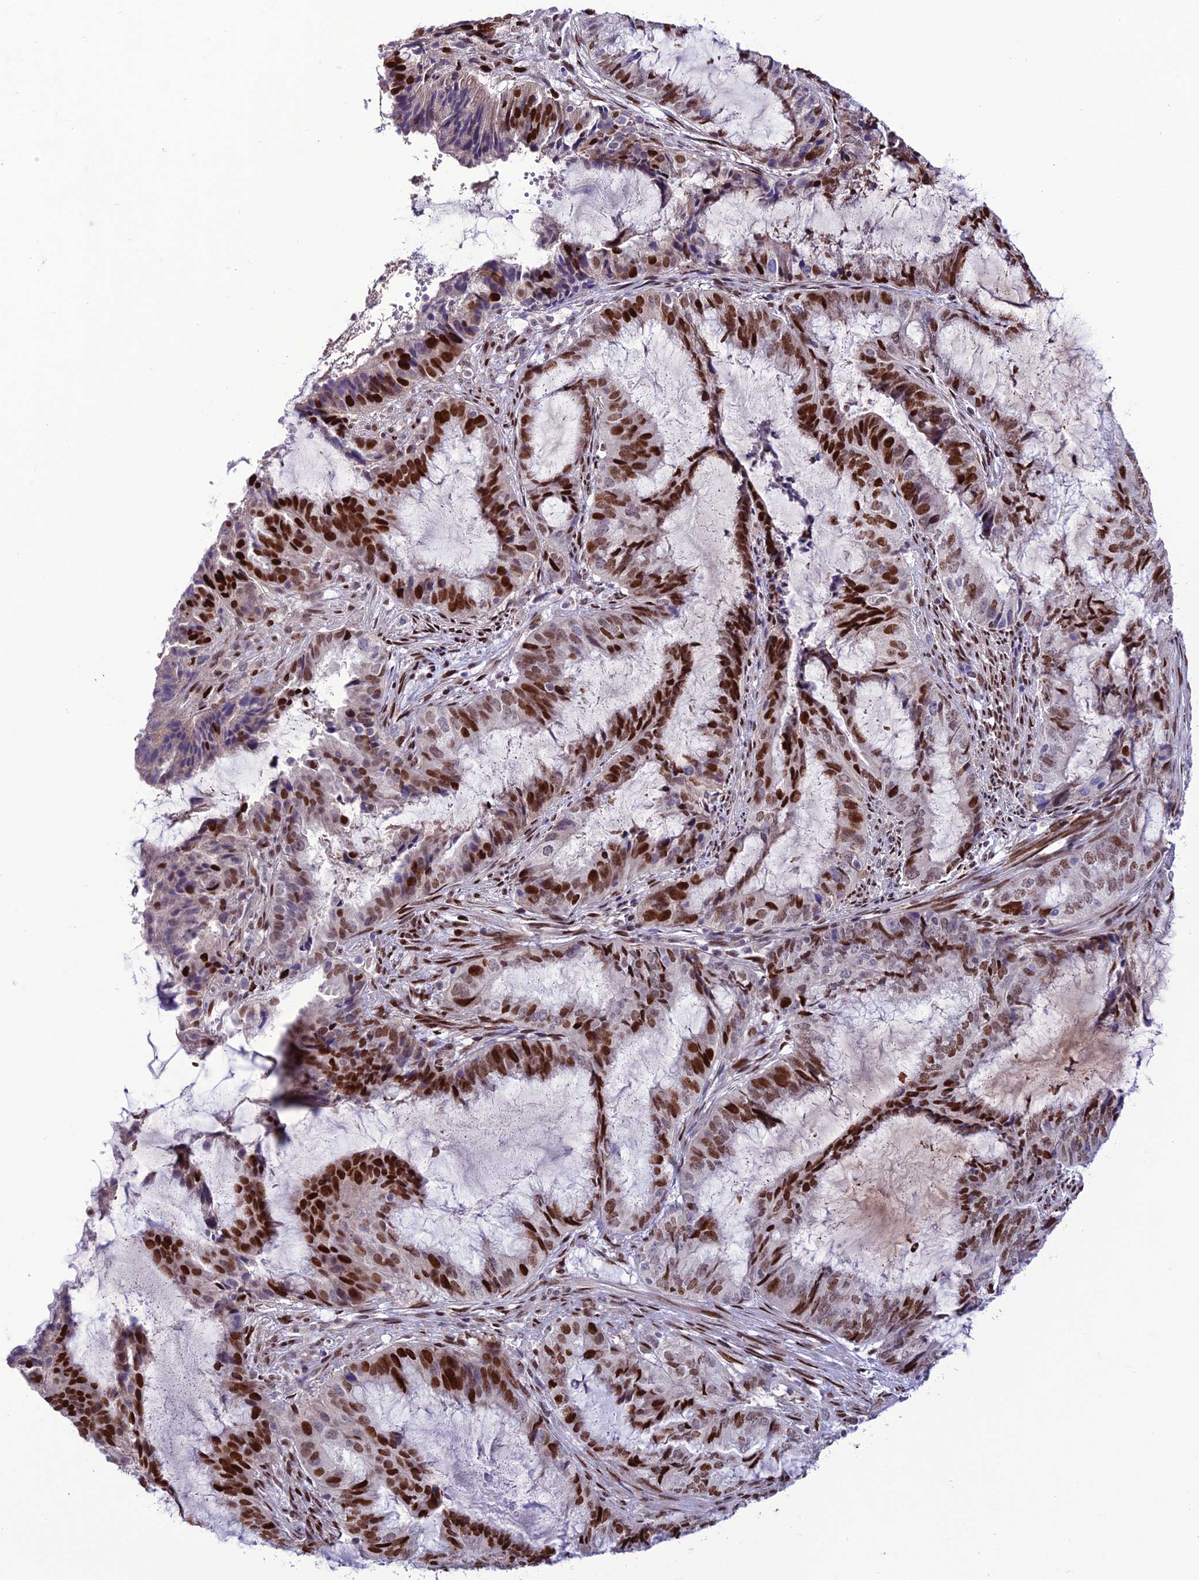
{"staining": {"intensity": "strong", "quantity": "25%-75%", "location": "nuclear"}, "tissue": "endometrial cancer", "cell_type": "Tumor cells", "image_type": "cancer", "snomed": [{"axis": "morphology", "description": "Adenocarcinoma, NOS"}, {"axis": "topography", "description": "Endometrium"}], "caption": "Protein staining demonstrates strong nuclear positivity in approximately 25%-75% of tumor cells in endometrial cancer.", "gene": "ZNF707", "patient": {"sex": "female", "age": 51}}